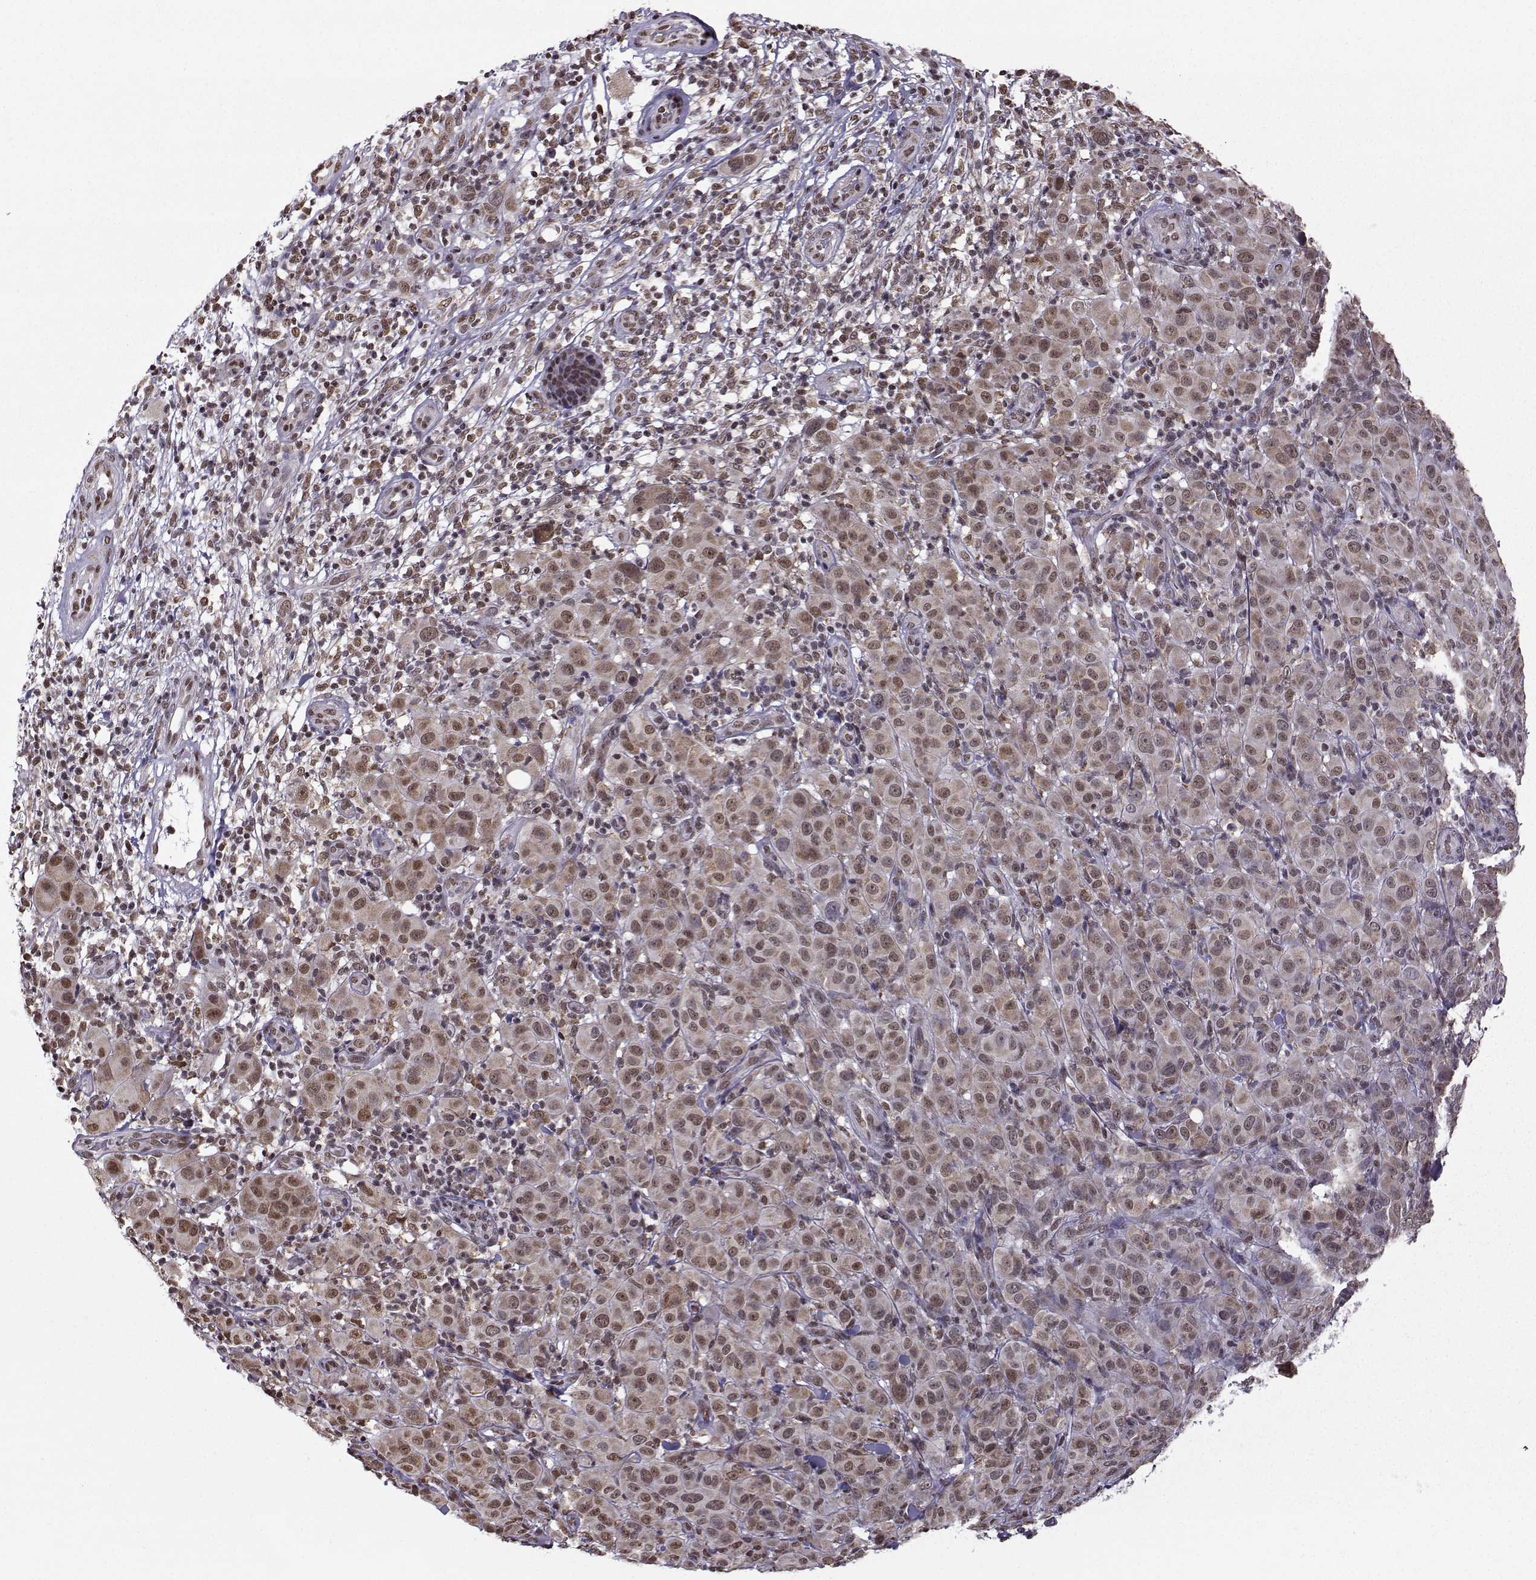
{"staining": {"intensity": "weak", "quantity": "25%-75%", "location": "nuclear"}, "tissue": "melanoma", "cell_type": "Tumor cells", "image_type": "cancer", "snomed": [{"axis": "morphology", "description": "Malignant melanoma, NOS"}, {"axis": "topography", "description": "Skin"}], "caption": "Protein staining by IHC demonstrates weak nuclear staining in approximately 25%-75% of tumor cells in melanoma.", "gene": "EZH1", "patient": {"sex": "female", "age": 87}}